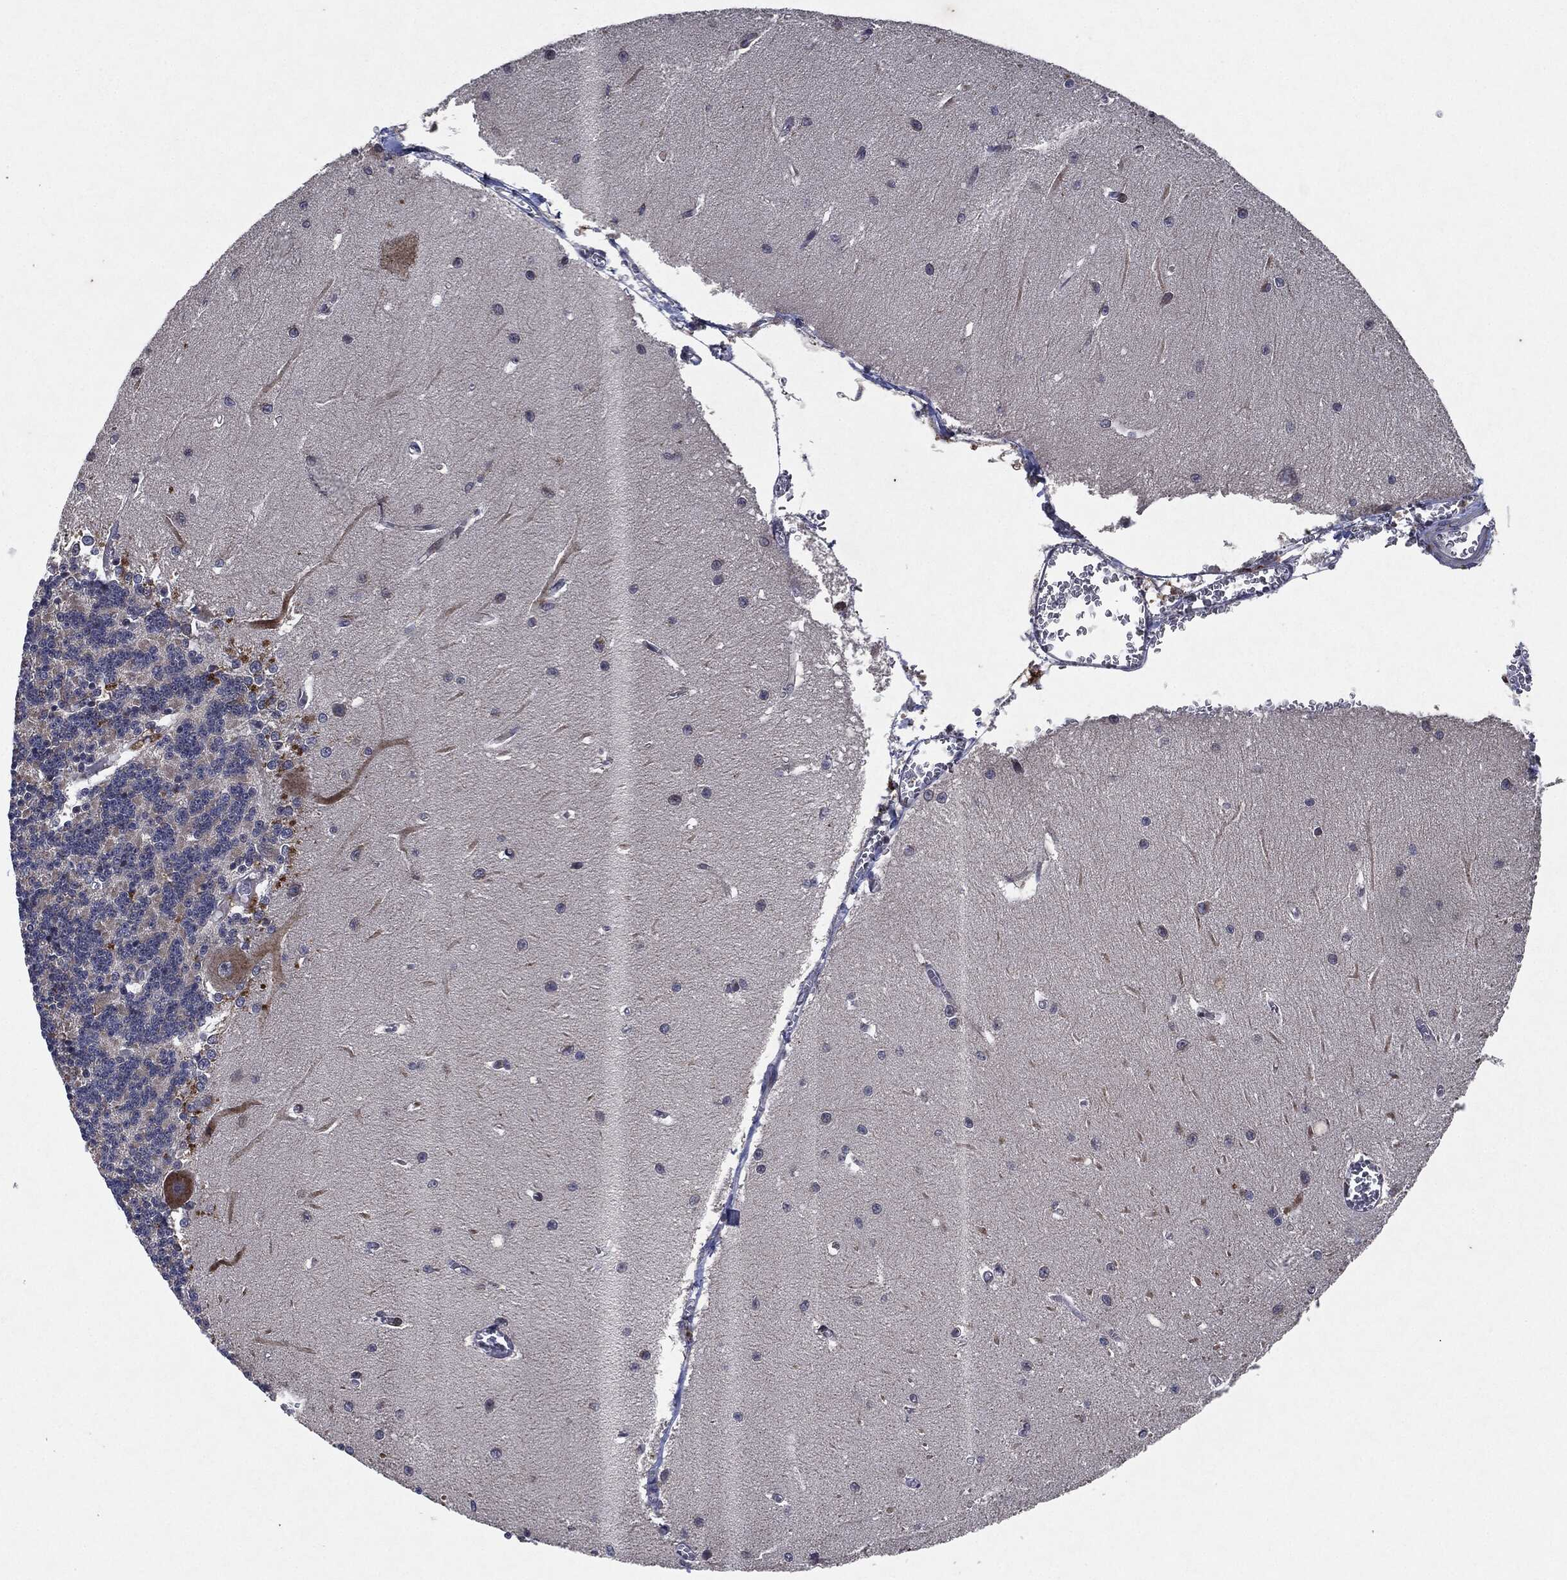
{"staining": {"intensity": "negative", "quantity": "none", "location": "none"}, "tissue": "cerebellum", "cell_type": "Cells in granular layer", "image_type": "normal", "snomed": [{"axis": "morphology", "description": "Normal tissue, NOS"}, {"axis": "topography", "description": "Cerebellum"}], "caption": "A micrograph of cerebellum stained for a protein shows no brown staining in cells in granular layer. (DAB (3,3'-diaminobenzidine) immunohistochemistry, high magnification).", "gene": "SLC31A2", "patient": {"sex": "male", "age": 37}}